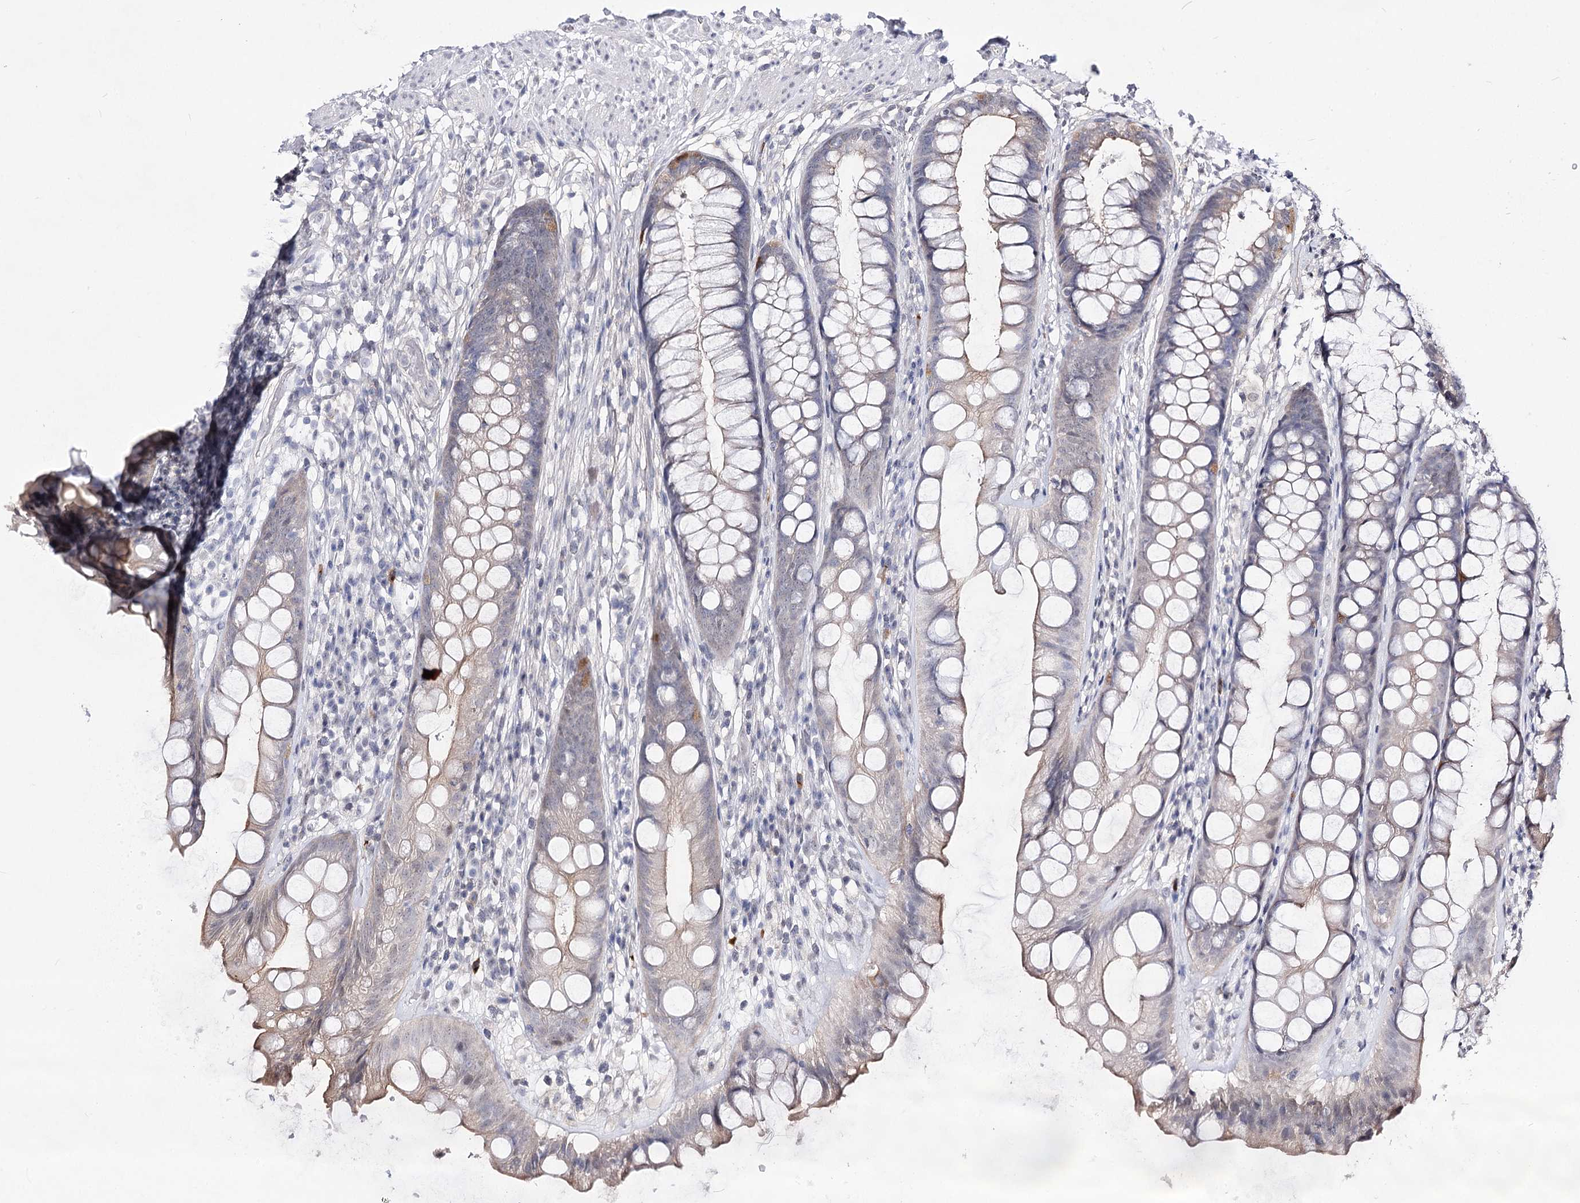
{"staining": {"intensity": "negative", "quantity": "none", "location": "none"}, "tissue": "rectum", "cell_type": "Glandular cells", "image_type": "normal", "snomed": [{"axis": "morphology", "description": "Normal tissue, NOS"}, {"axis": "topography", "description": "Rectum"}], "caption": "Benign rectum was stained to show a protein in brown. There is no significant expression in glandular cells.", "gene": "ATP10B", "patient": {"sex": "male", "age": 74}}